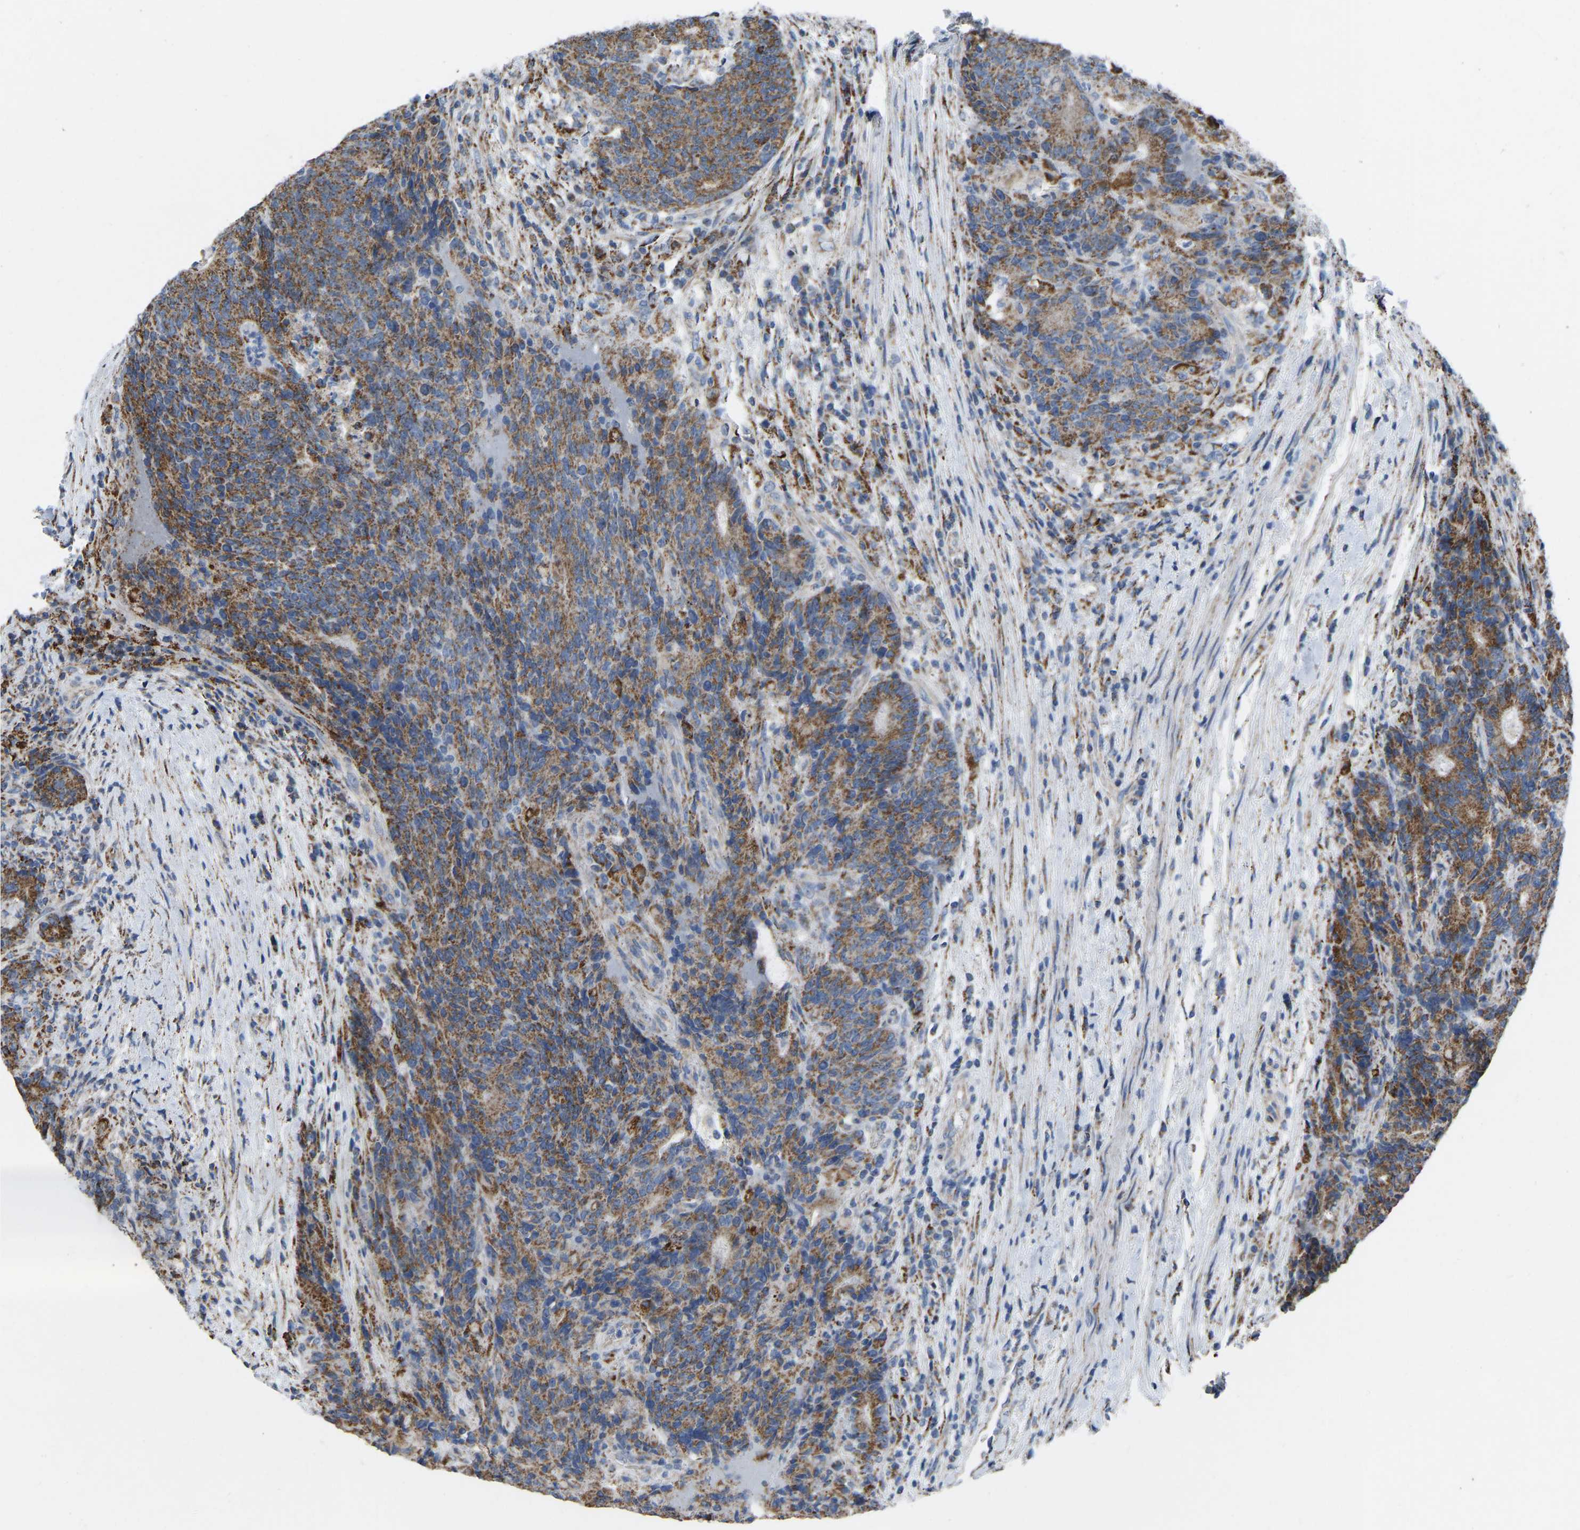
{"staining": {"intensity": "moderate", "quantity": ">75%", "location": "cytoplasmic/membranous"}, "tissue": "colorectal cancer", "cell_type": "Tumor cells", "image_type": "cancer", "snomed": [{"axis": "morphology", "description": "Normal tissue, NOS"}, {"axis": "morphology", "description": "Adenocarcinoma, NOS"}, {"axis": "topography", "description": "Colon"}], "caption": "The immunohistochemical stain shows moderate cytoplasmic/membranous expression in tumor cells of adenocarcinoma (colorectal) tissue.", "gene": "BCL10", "patient": {"sex": "female", "age": 75}}